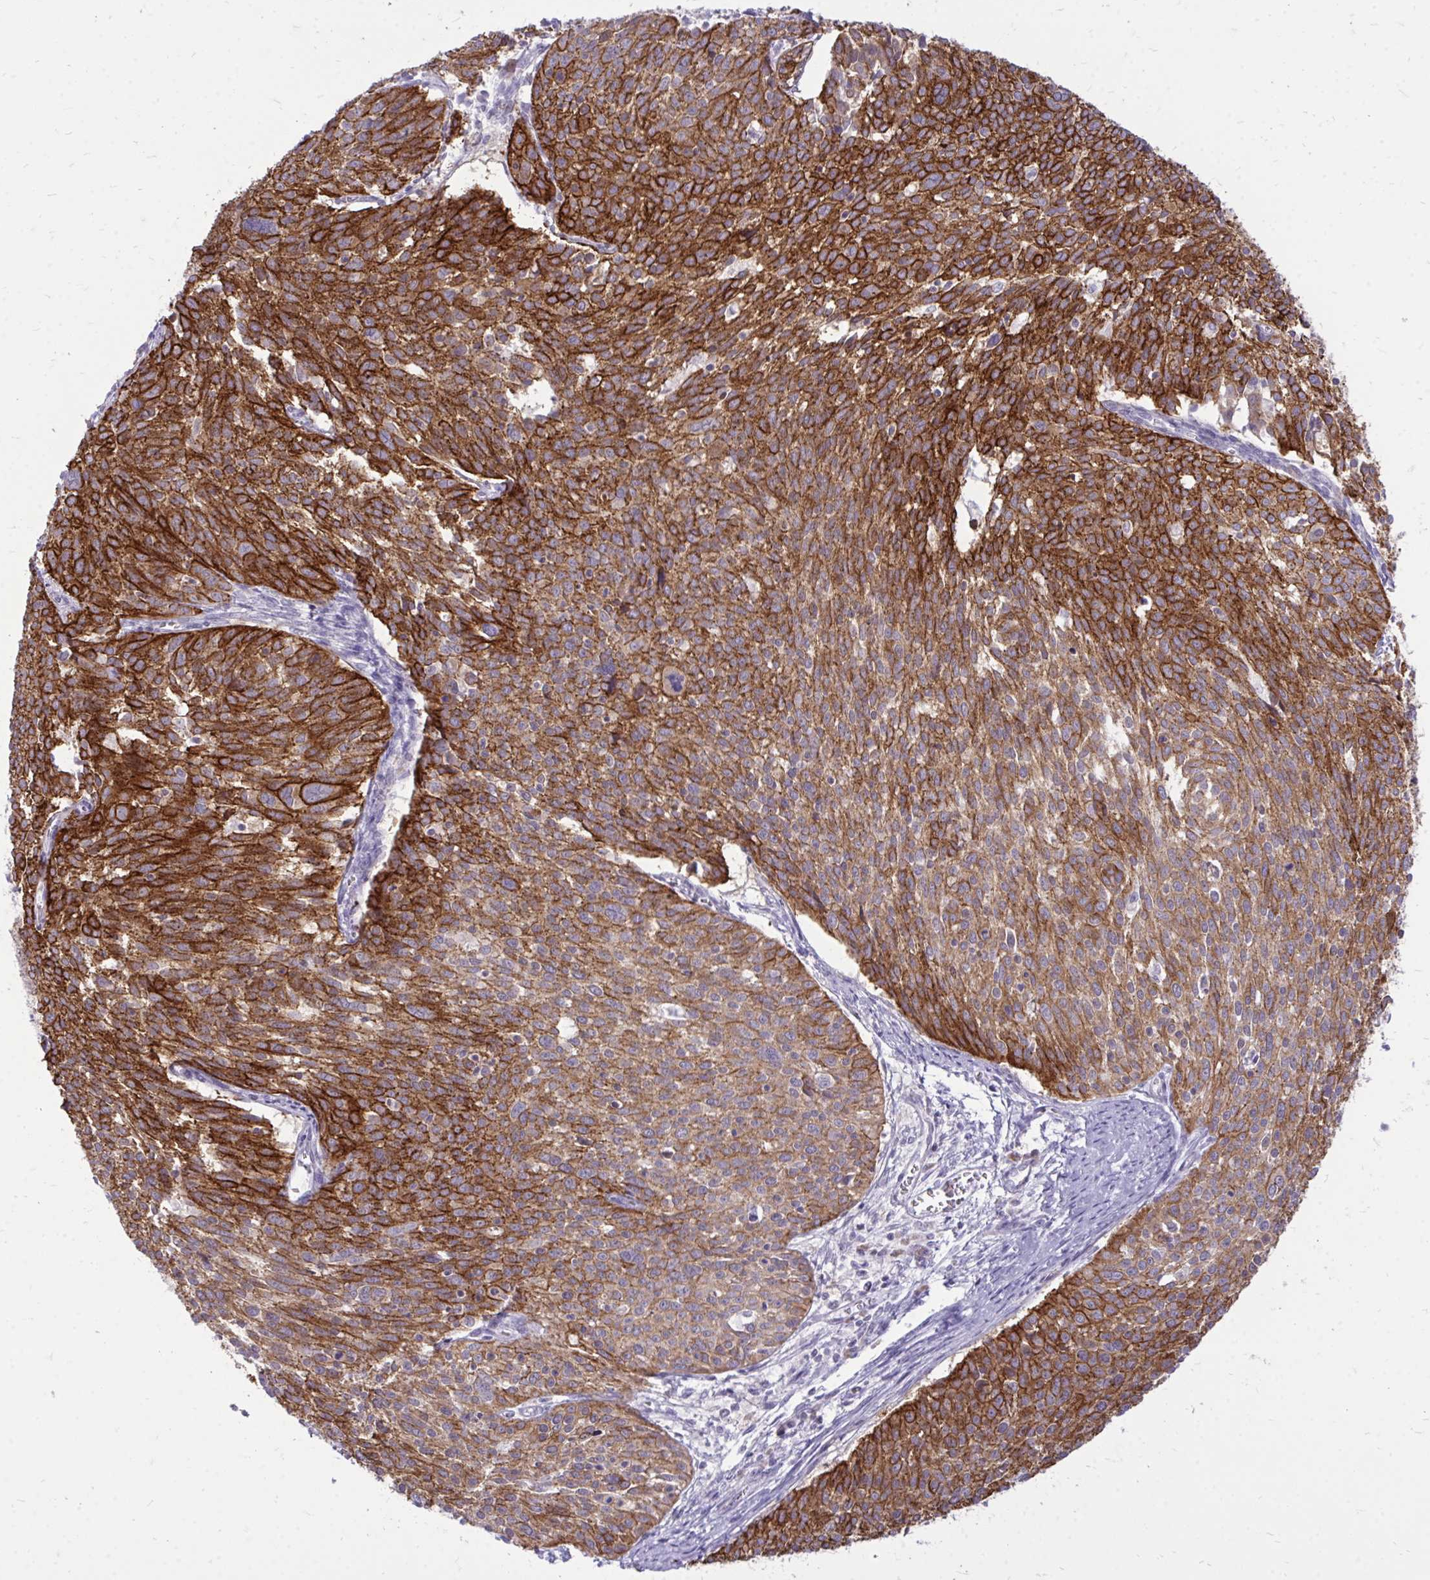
{"staining": {"intensity": "strong", "quantity": ">75%", "location": "cytoplasmic/membranous"}, "tissue": "cervical cancer", "cell_type": "Tumor cells", "image_type": "cancer", "snomed": [{"axis": "morphology", "description": "Squamous cell carcinoma, NOS"}, {"axis": "topography", "description": "Cervix"}], "caption": "High-magnification brightfield microscopy of squamous cell carcinoma (cervical) stained with DAB (brown) and counterstained with hematoxylin (blue). tumor cells exhibit strong cytoplasmic/membranous expression is identified in about>75% of cells.", "gene": "SPTBN2", "patient": {"sex": "female", "age": 39}}